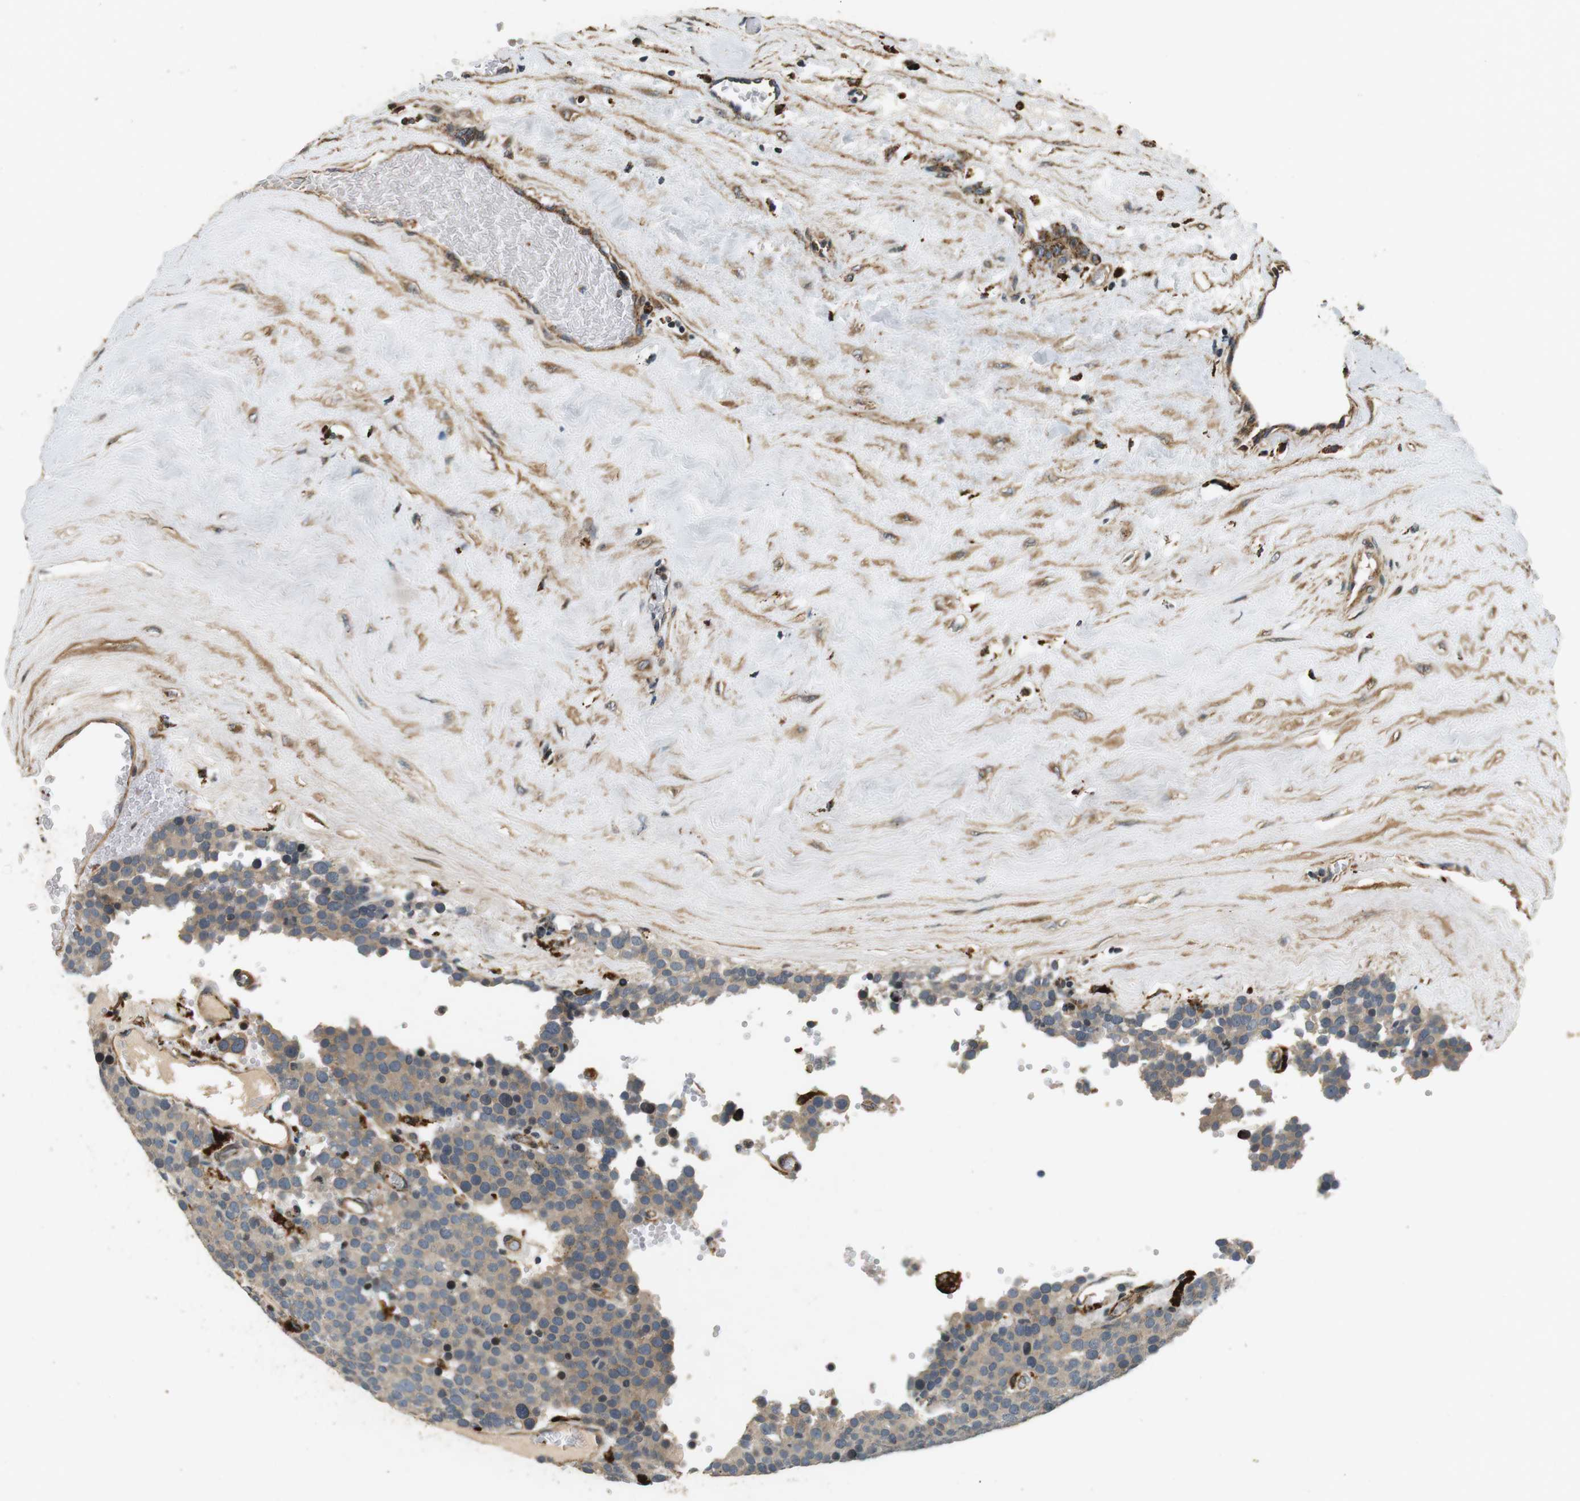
{"staining": {"intensity": "weak", "quantity": "<25%", "location": "cytoplasmic/membranous"}, "tissue": "testis cancer", "cell_type": "Tumor cells", "image_type": "cancer", "snomed": [{"axis": "morphology", "description": "Normal tissue, NOS"}, {"axis": "morphology", "description": "Seminoma, NOS"}, {"axis": "topography", "description": "Testis"}], "caption": "Protein analysis of testis cancer (seminoma) demonstrates no significant staining in tumor cells.", "gene": "TXNRD1", "patient": {"sex": "male", "age": 71}}